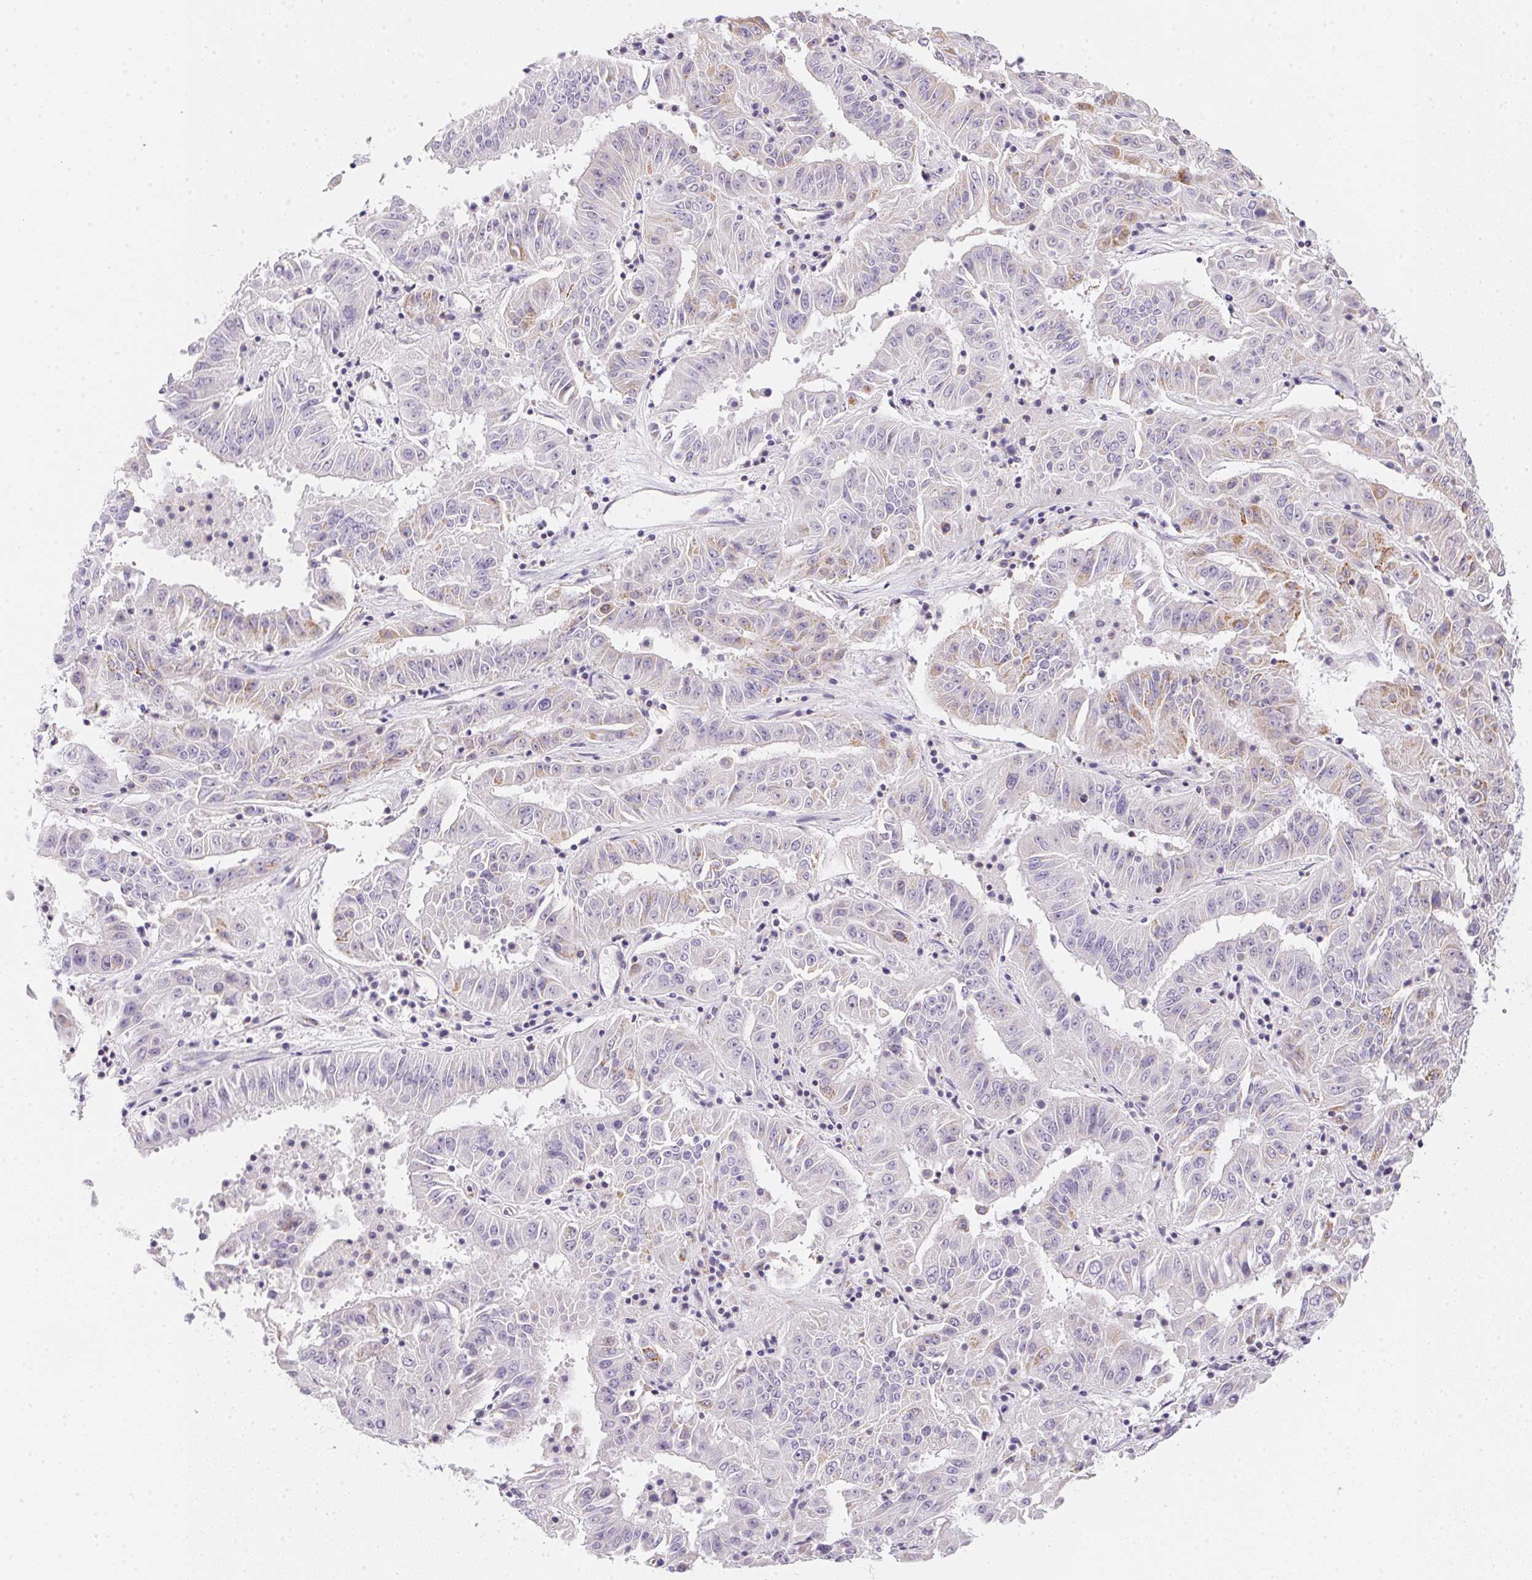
{"staining": {"intensity": "moderate", "quantity": "<25%", "location": "cytoplasmic/membranous"}, "tissue": "pancreatic cancer", "cell_type": "Tumor cells", "image_type": "cancer", "snomed": [{"axis": "morphology", "description": "Adenocarcinoma, NOS"}, {"axis": "topography", "description": "Pancreas"}], "caption": "Tumor cells reveal low levels of moderate cytoplasmic/membranous positivity in approximately <25% of cells in human pancreatic cancer (adenocarcinoma). The protein is stained brown, and the nuclei are stained in blue (DAB IHC with brightfield microscopy, high magnification).", "gene": "GIPC2", "patient": {"sex": "male", "age": 63}}